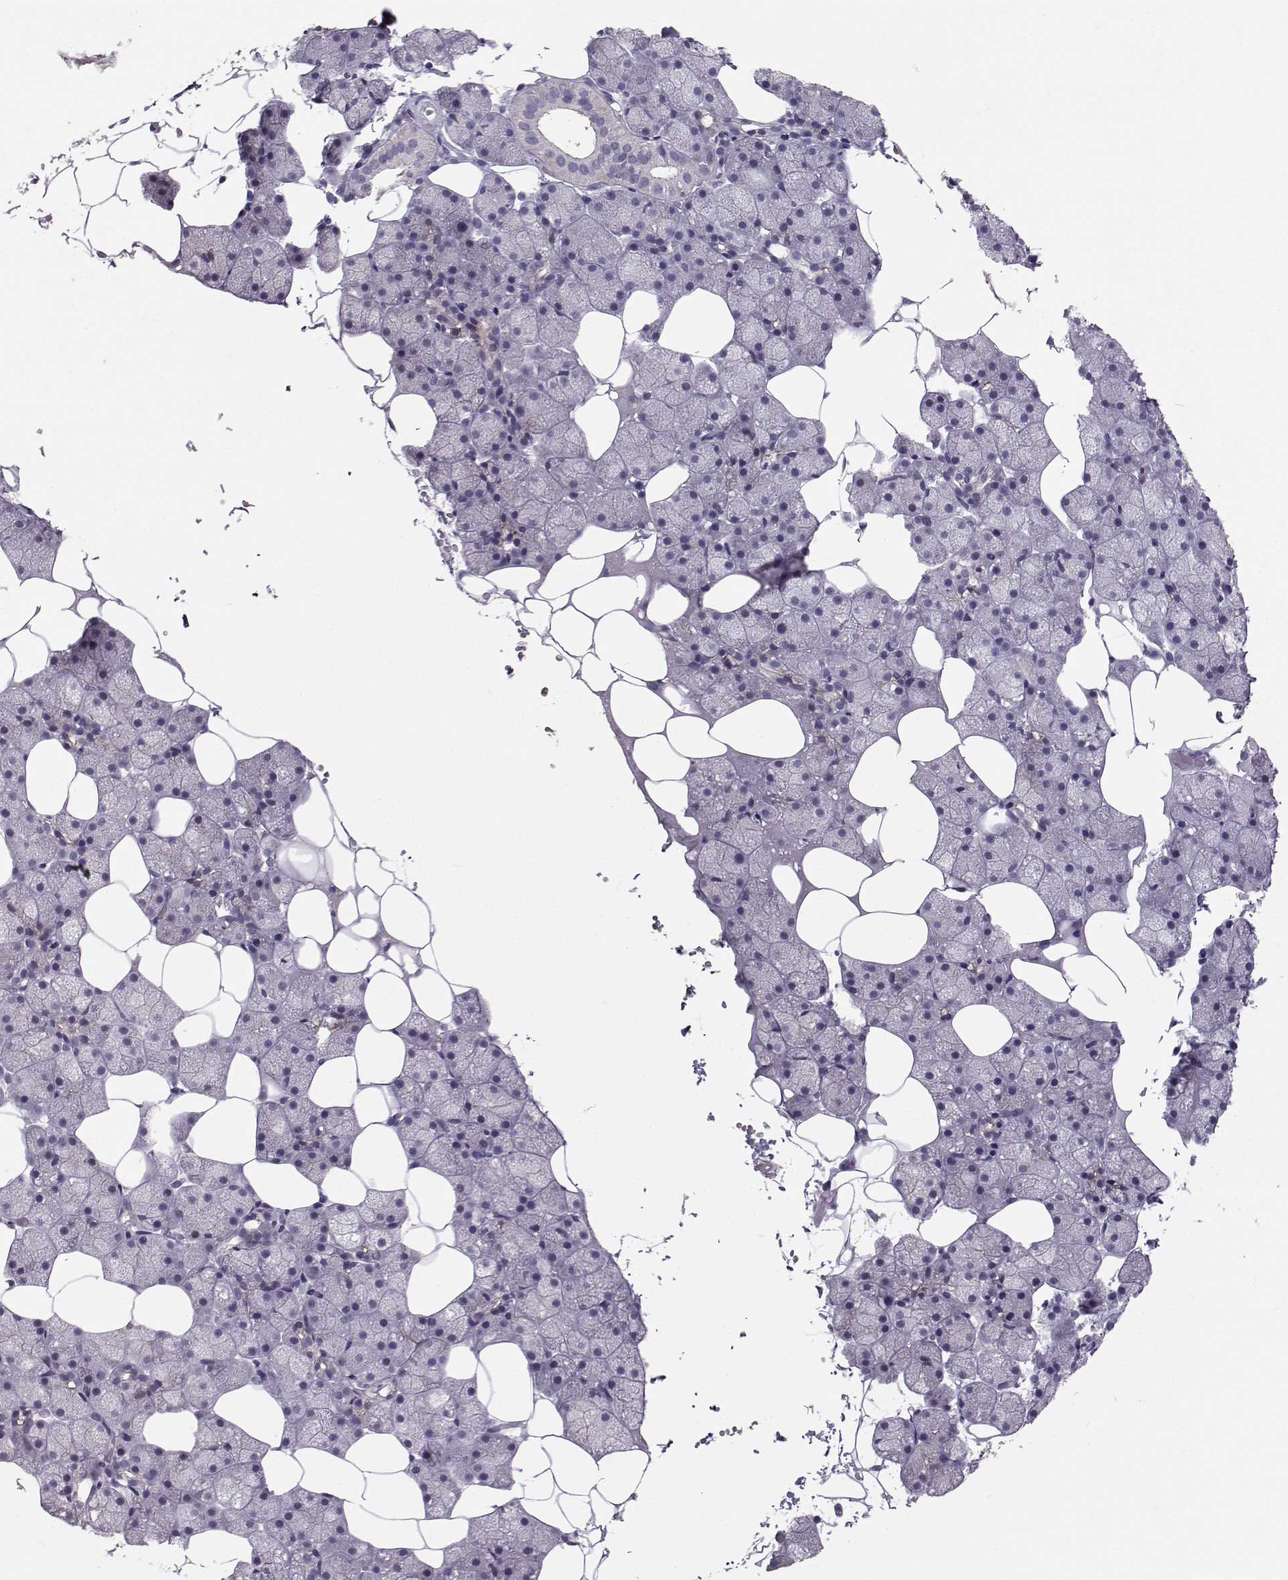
{"staining": {"intensity": "negative", "quantity": "none", "location": "none"}, "tissue": "salivary gland", "cell_type": "Glandular cells", "image_type": "normal", "snomed": [{"axis": "morphology", "description": "Normal tissue, NOS"}, {"axis": "topography", "description": "Salivary gland"}], "caption": "Immunohistochemistry image of benign salivary gland stained for a protein (brown), which reveals no positivity in glandular cells.", "gene": "PKP2", "patient": {"sex": "male", "age": 38}}